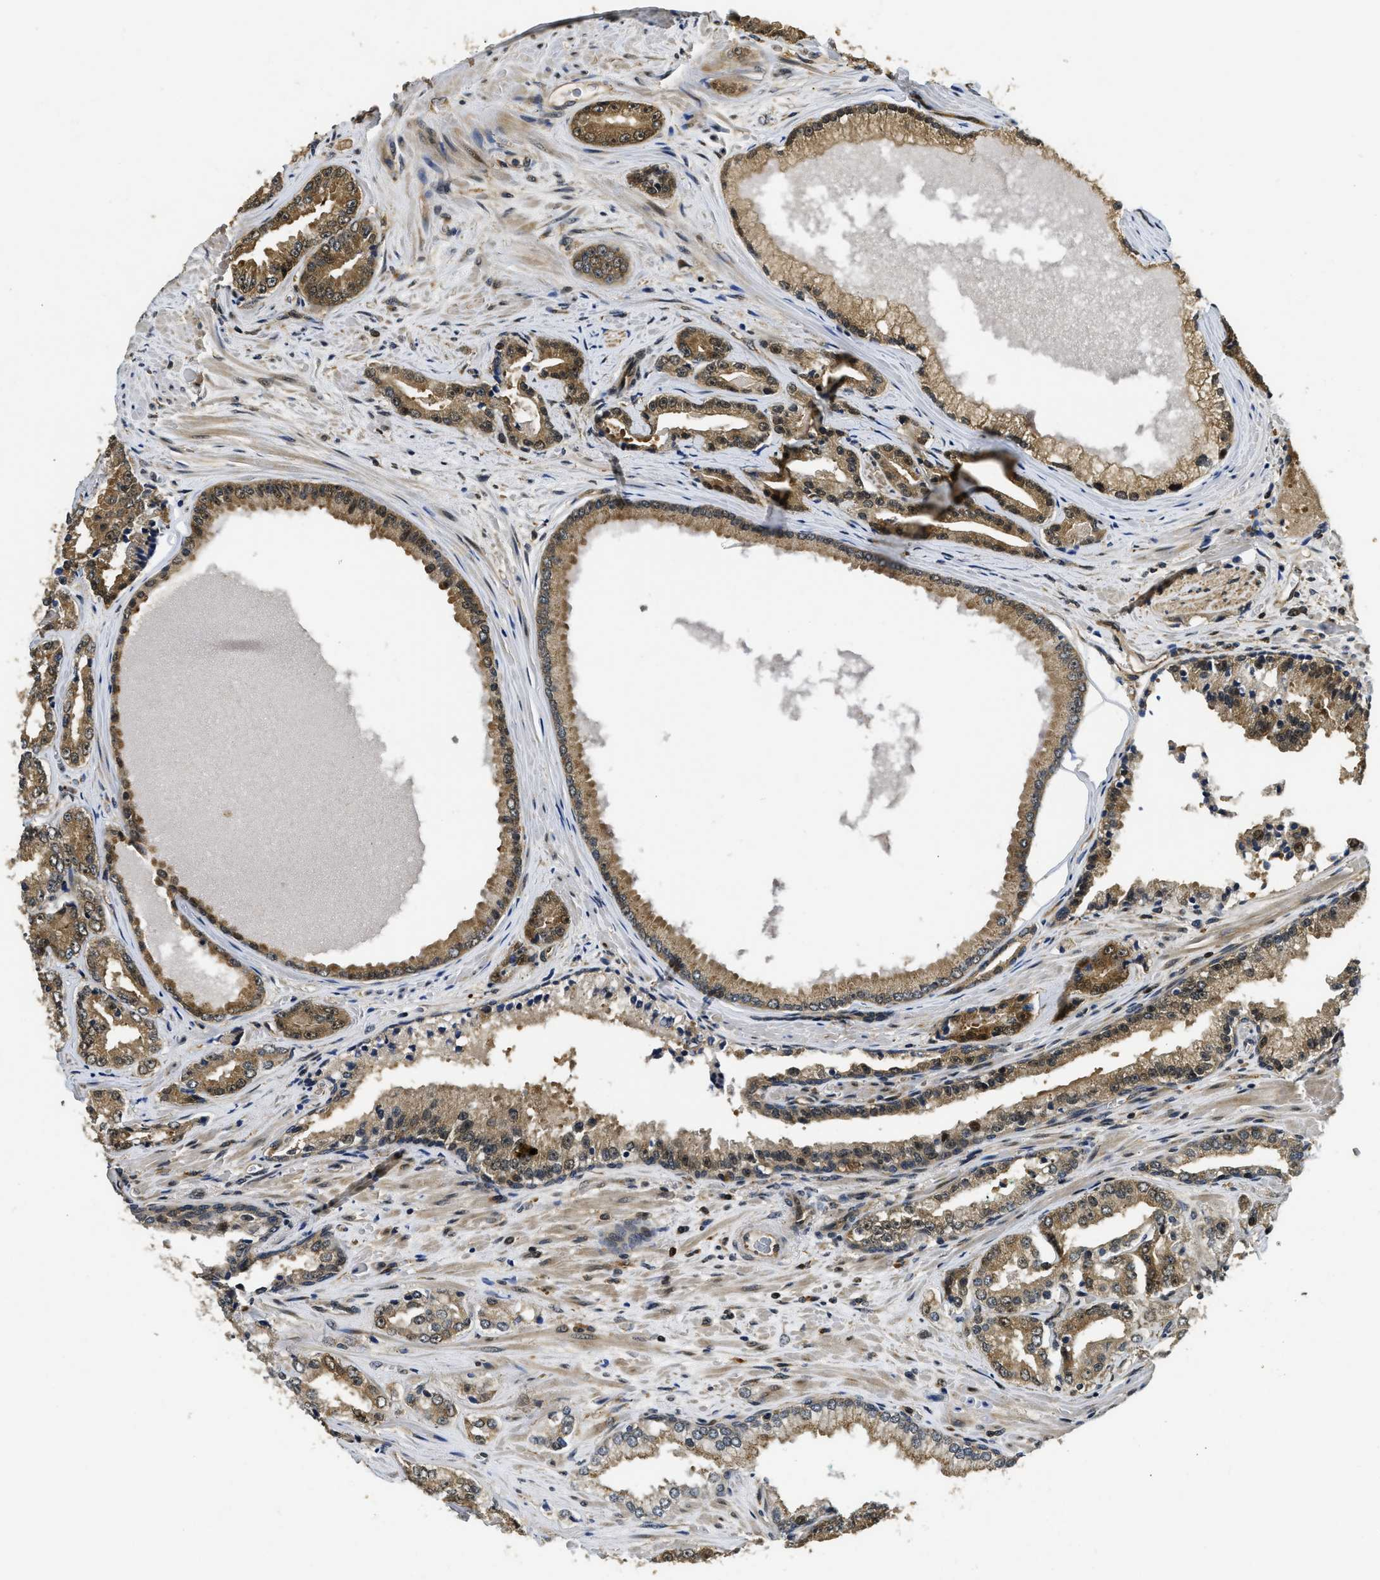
{"staining": {"intensity": "moderate", "quantity": ">75%", "location": "cytoplasmic/membranous"}, "tissue": "prostate cancer", "cell_type": "Tumor cells", "image_type": "cancer", "snomed": [{"axis": "morphology", "description": "Adenocarcinoma, High grade"}, {"axis": "topography", "description": "Prostate"}], "caption": "This histopathology image shows prostate cancer (adenocarcinoma (high-grade)) stained with immunohistochemistry to label a protein in brown. The cytoplasmic/membranous of tumor cells show moderate positivity for the protein. Nuclei are counter-stained blue.", "gene": "ADSL", "patient": {"sex": "male", "age": 71}}